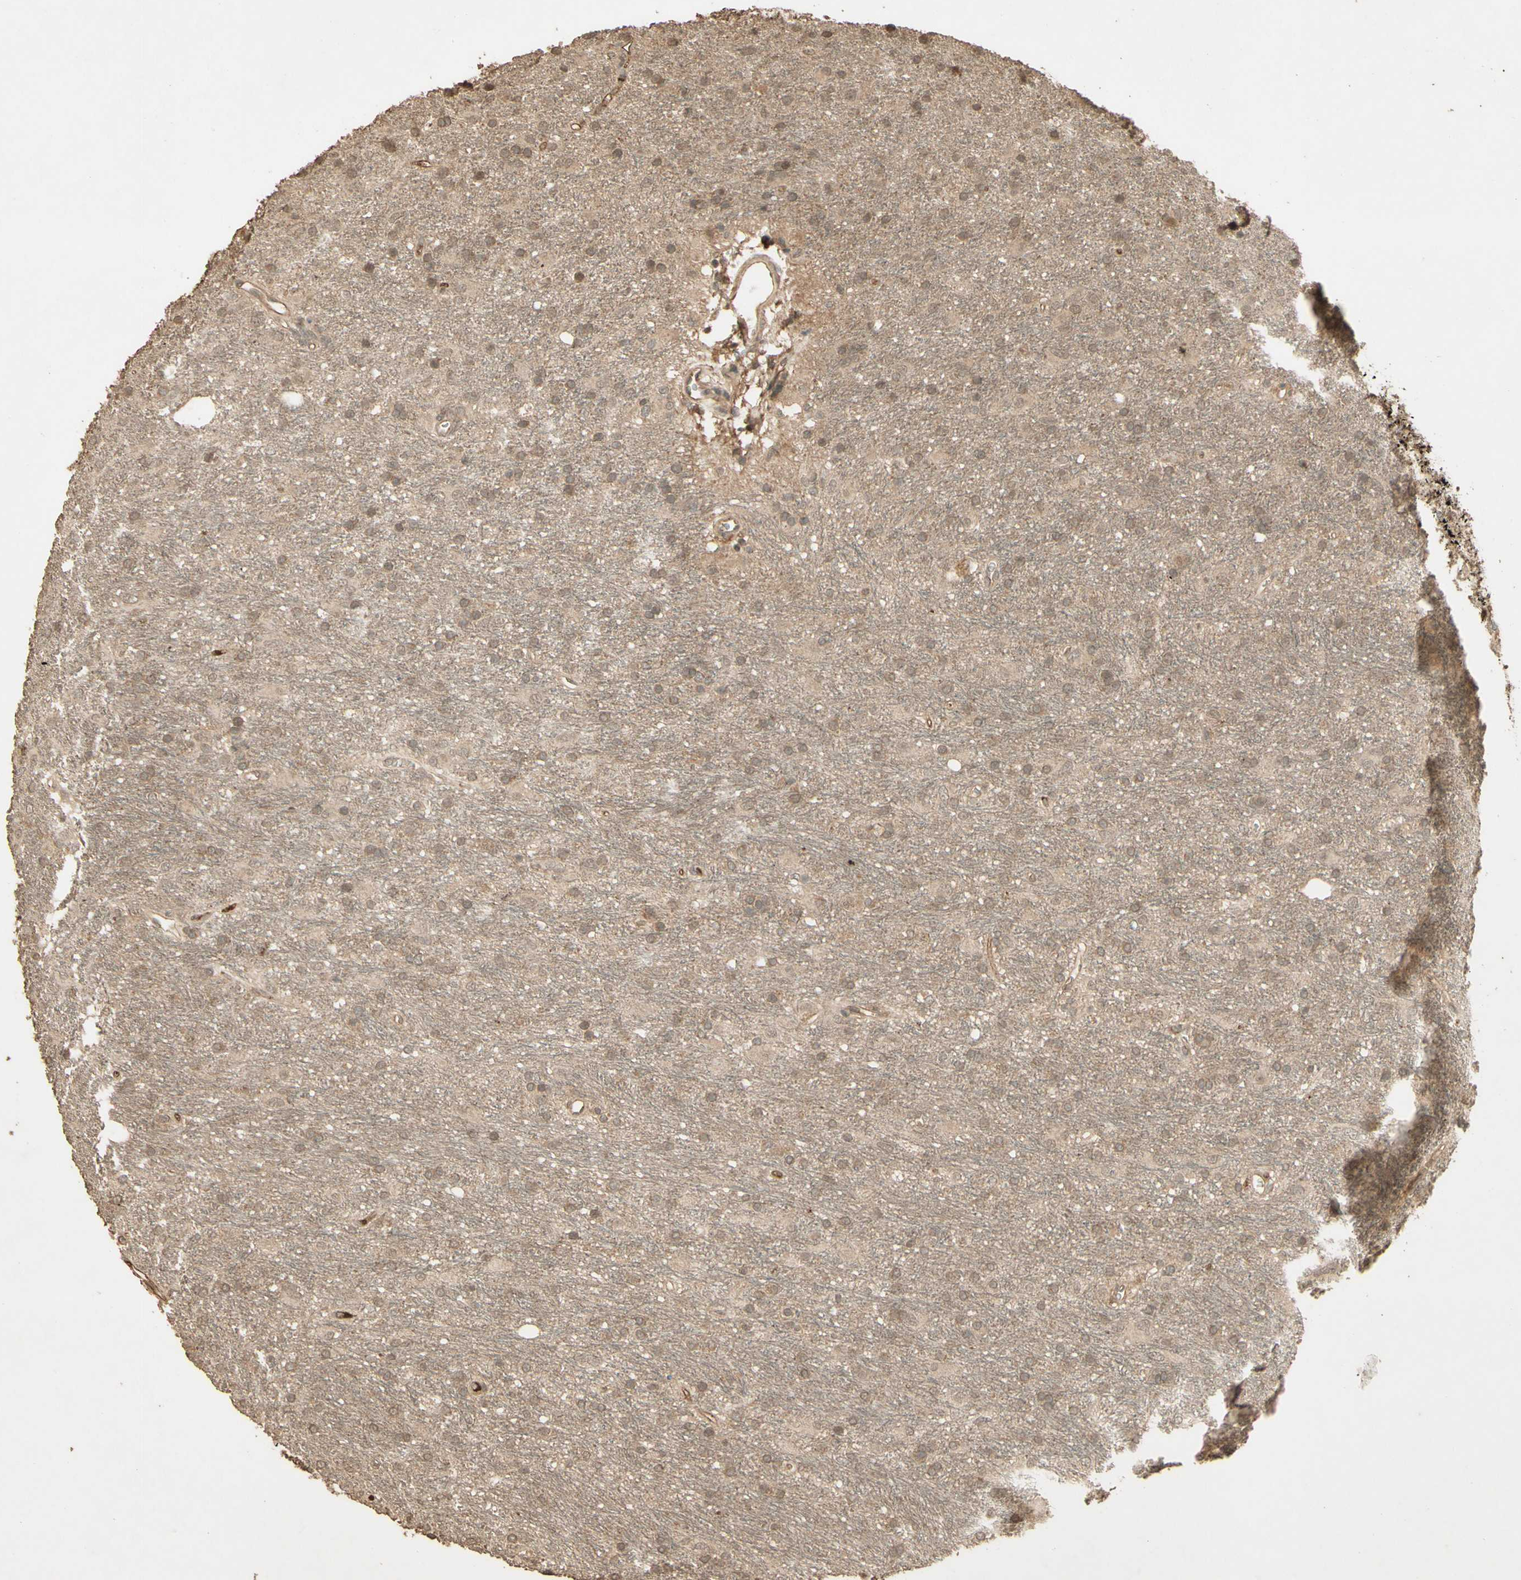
{"staining": {"intensity": "moderate", "quantity": ">75%", "location": "cytoplasmic/membranous"}, "tissue": "glioma", "cell_type": "Tumor cells", "image_type": "cancer", "snomed": [{"axis": "morphology", "description": "Glioma, malignant, Low grade"}, {"axis": "topography", "description": "Brain"}], "caption": "This is an image of immunohistochemistry (IHC) staining of glioma, which shows moderate staining in the cytoplasmic/membranous of tumor cells.", "gene": "SMAD9", "patient": {"sex": "male", "age": 77}}